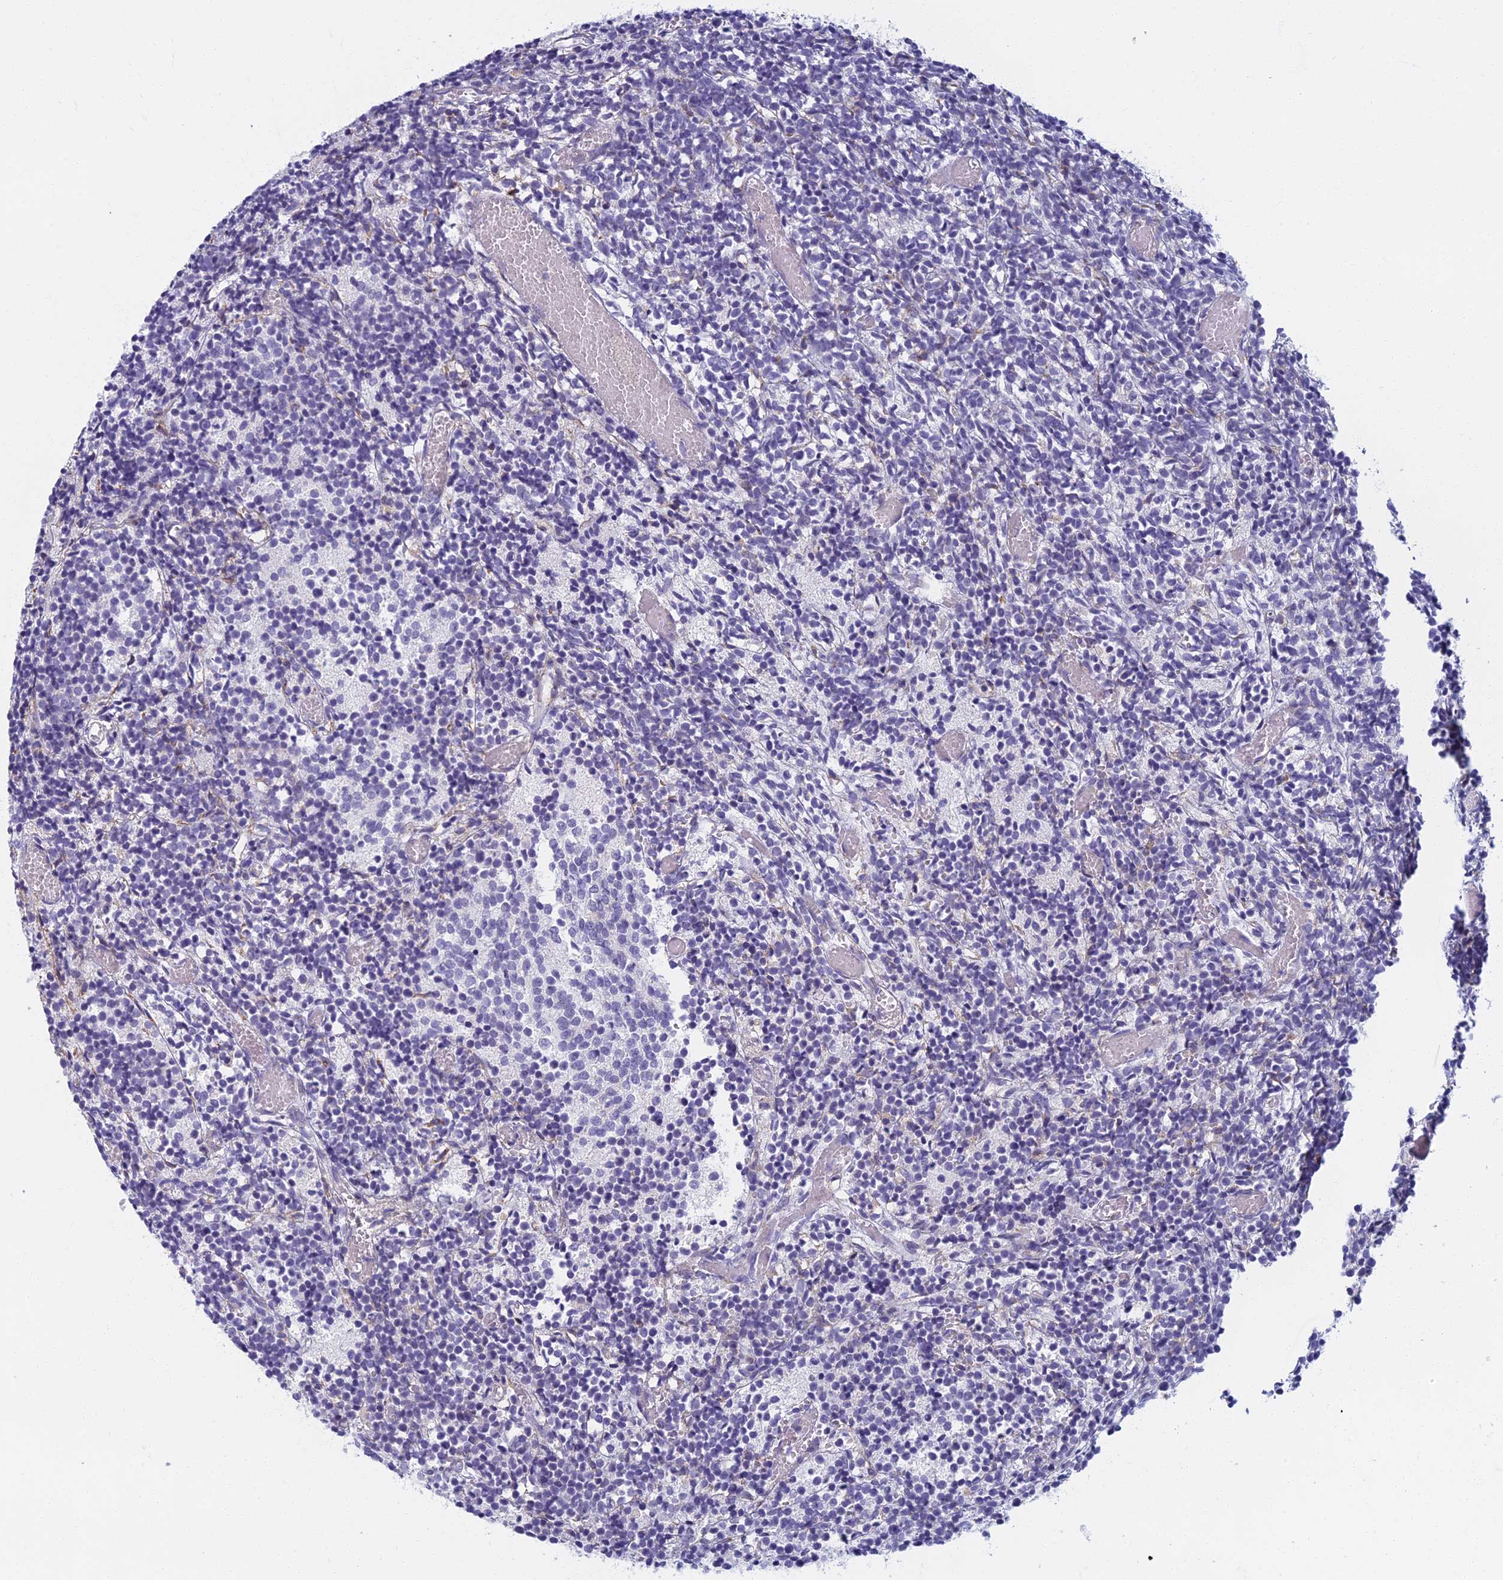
{"staining": {"intensity": "negative", "quantity": "none", "location": "none"}, "tissue": "glioma", "cell_type": "Tumor cells", "image_type": "cancer", "snomed": [{"axis": "morphology", "description": "Glioma, malignant, Low grade"}, {"axis": "topography", "description": "Brain"}], "caption": "Low-grade glioma (malignant) stained for a protein using immunohistochemistry exhibits no staining tumor cells.", "gene": "DDX51", "patient": {"sex": "female", "age": 1}}